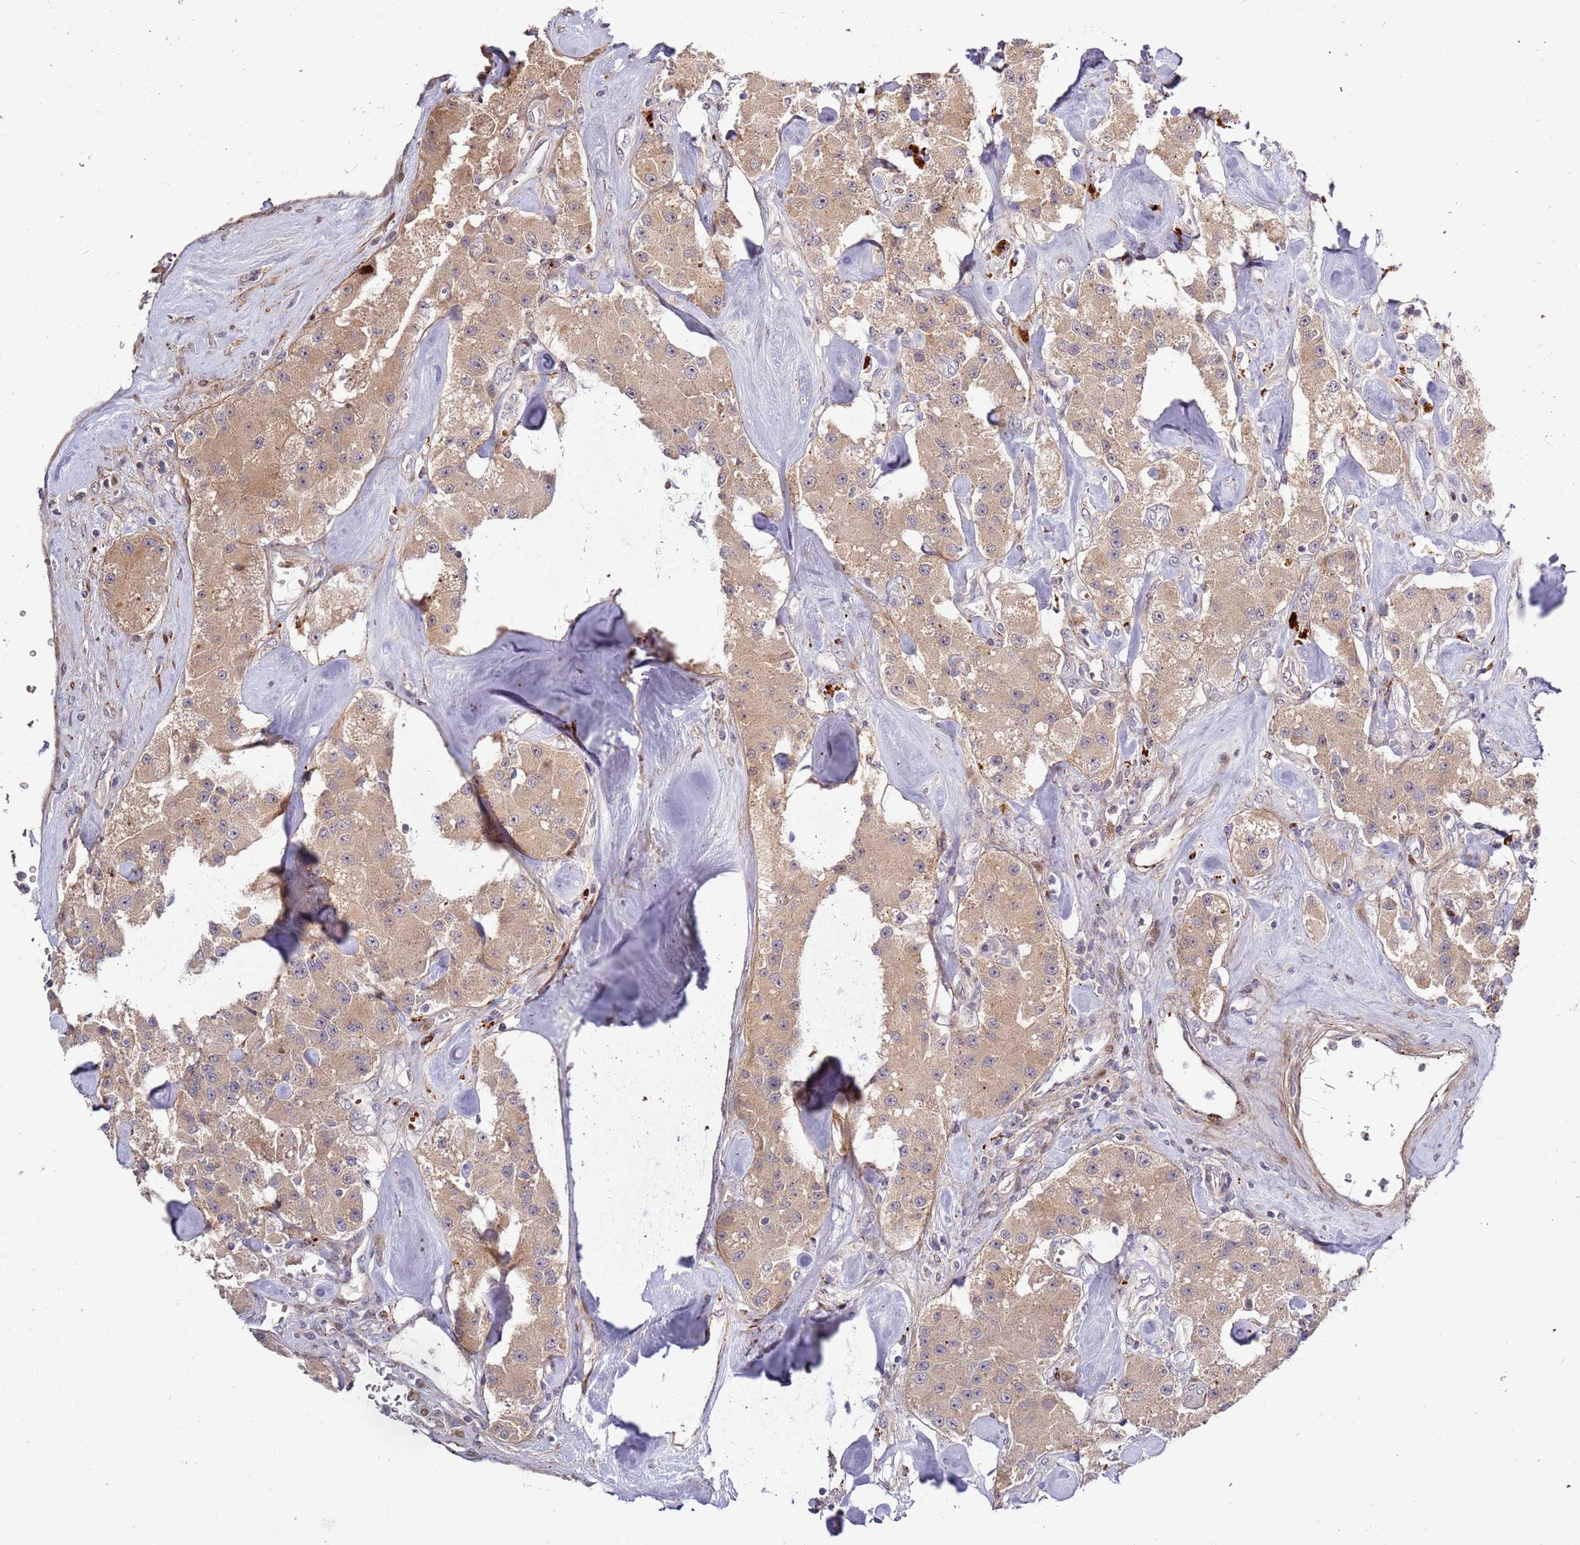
{"staining": {"intensity": "weak", "quantity": ">75%", "location": "cytoplasmic/membranous"}, "tissue": "carcinoid", "cell_type": "Tumor cells", "image_type": "cancer", "snomed": [{"axis": "morphology", "description": "Carcinoid, malignant, NOS"}, {"axis": "topography", "description": "Pancreas"}], "caption": "IHC staining of carcinoid, which reveals low levels of weak cytoplasmic/membranous positivity in about >75% of tumor cells indicating weak cytoplasmic/membranous protein positivity. The staining was performed using DAB (brown) for protein detection and nuclei were counterstained in hematoxylin (blue).", "gene": "RHBDL1", "patient": {"sex": "male", "age": 41}}